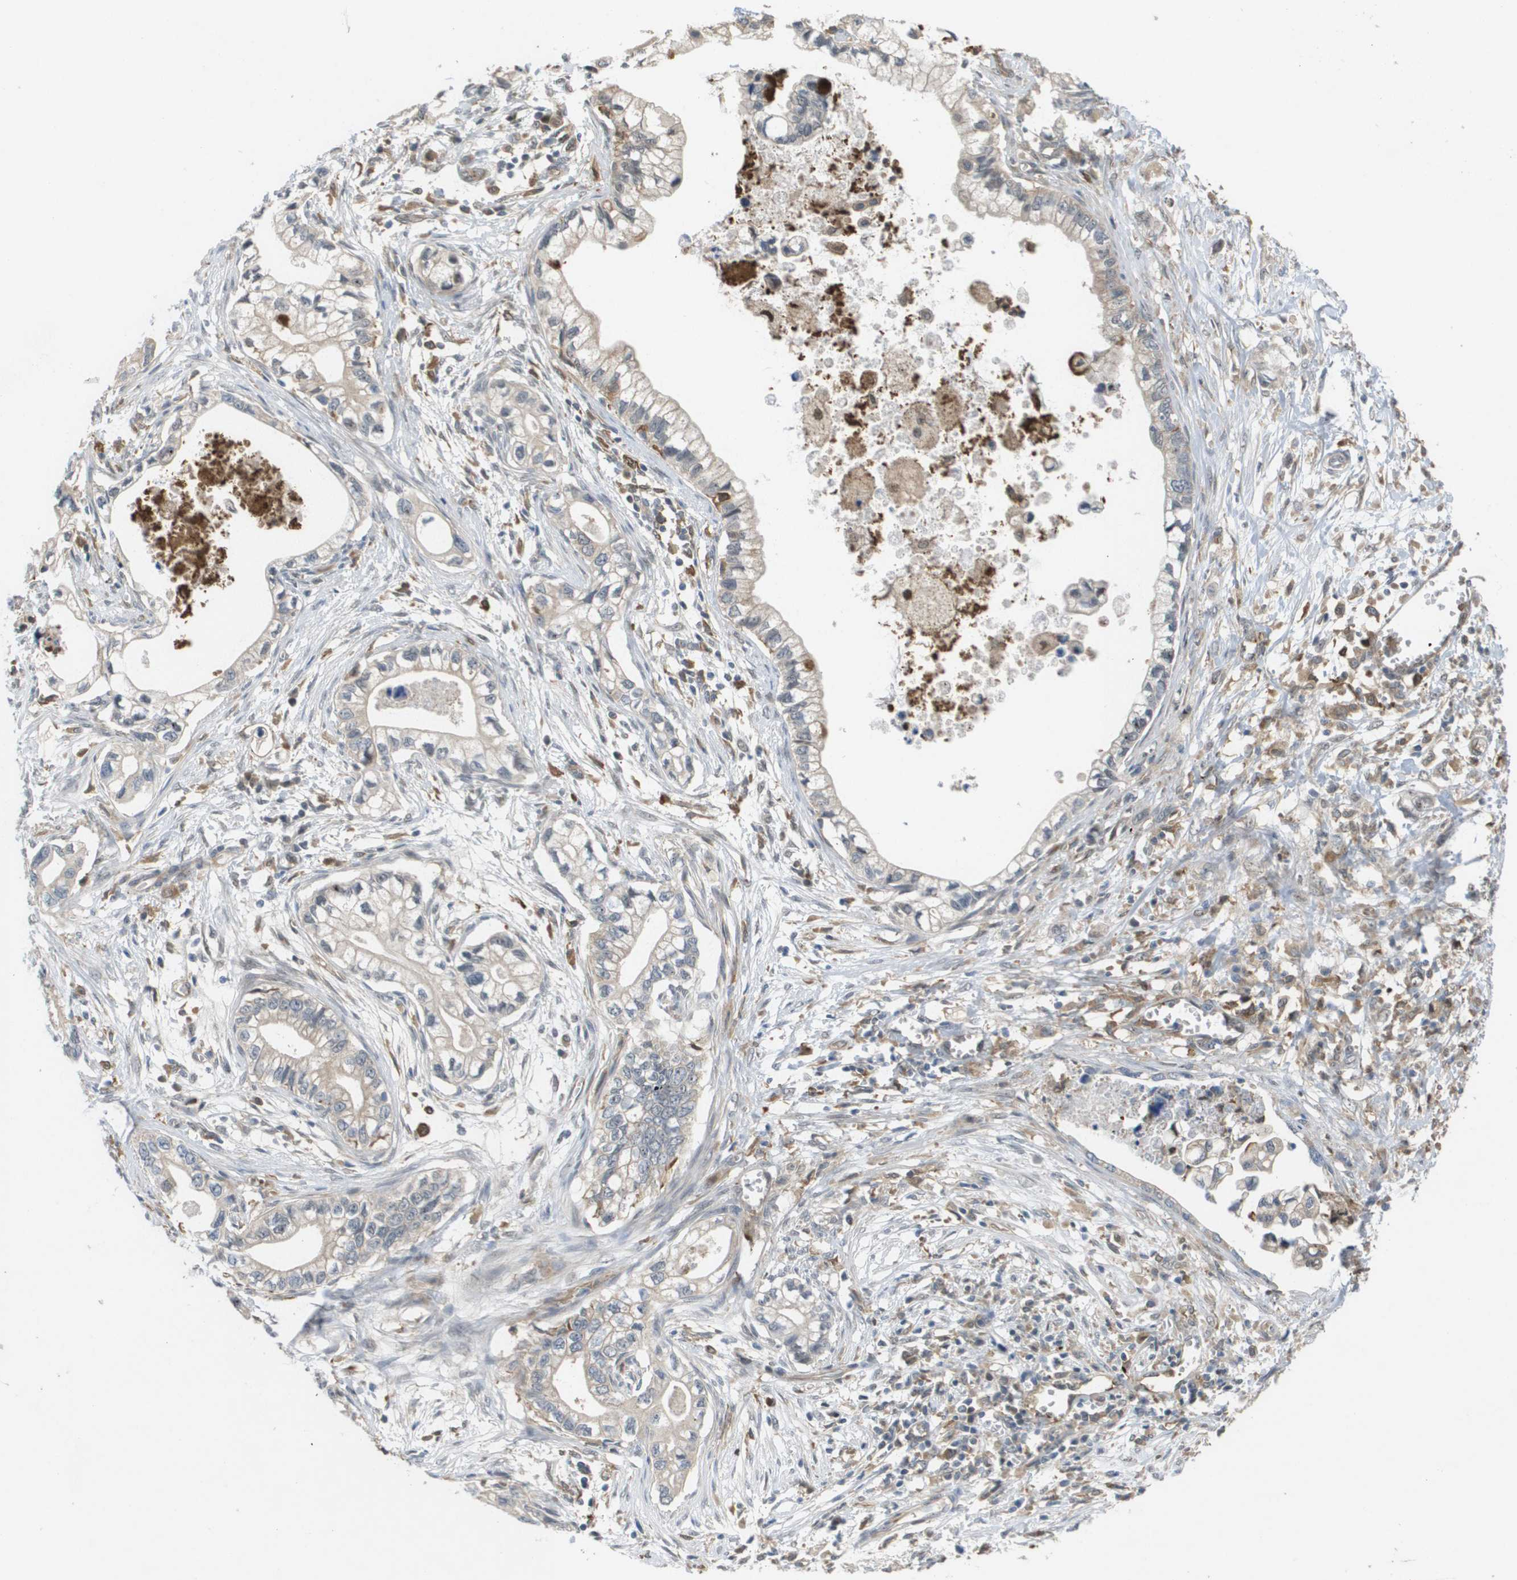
{"staining": {"intensity": "weak", "quantity": "25%-75%", "location": "cytoplasmic/membranous"}, "tissue": "pancreatic cancer", "cell_type": "Tumor cells", "image_type": "cancer", "snomed": [{"axis": "morphology", "description": "Adenocarcinoma, NOS"}, {"axis": "topography", "description": "Pancreas"}], "caption": "A histopathology image of pancreatic cancer (adenocarcinoma) stained for a protein exhibits weak cytoplasmic/membranous brown staining in tumor cells. (IHC, brightfield microscopy, high magnification).", "gene": "PALD1", "patient": {"sex": "male", "age": 56}}